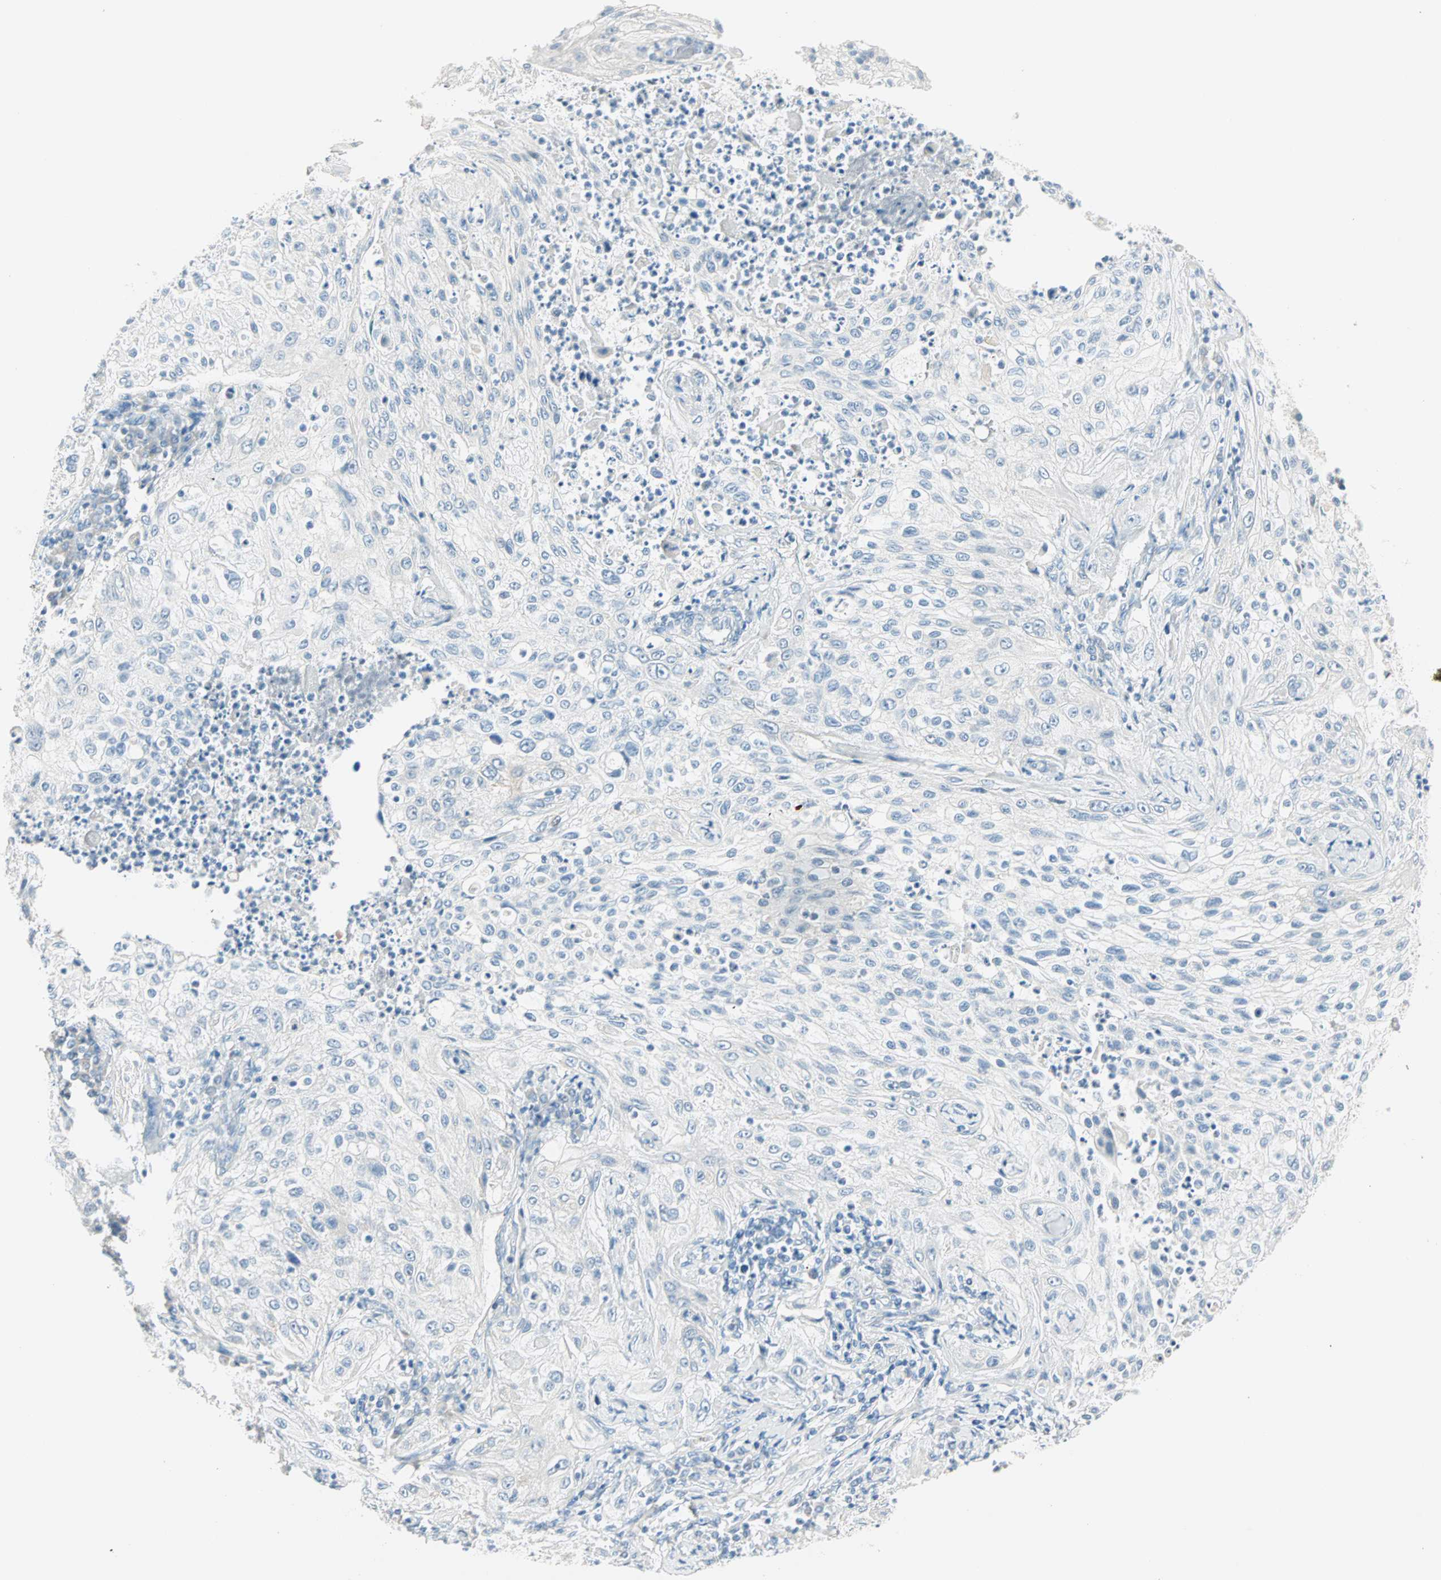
{"staining": {"intensity": "negative", "quantity": "none", "location": "none"}, "tissue": "lung cancer", "cell_type": "Tumor cells", "image_type": "cancer", "snomed": [{"axis": "morphology", "description": "Inflammation, NOS"}, {"axis": "morphology", "description": "Squamous cell carcinoma, NOS"}, {"axis": "topography", "description": "Lymph node"}, {"axis": "topography", "description": "Soft tissue"}, {"axis": "topography", "description": "Lung"}], "caption": "The immunohistochemistry (IHC) histopathology image has no significant positivity in tumor cells of lung cancer (squamous cell carcinoma) tissue.", "gene": "SULT1C2", "patient": {"sex": "male", "age": 66}}